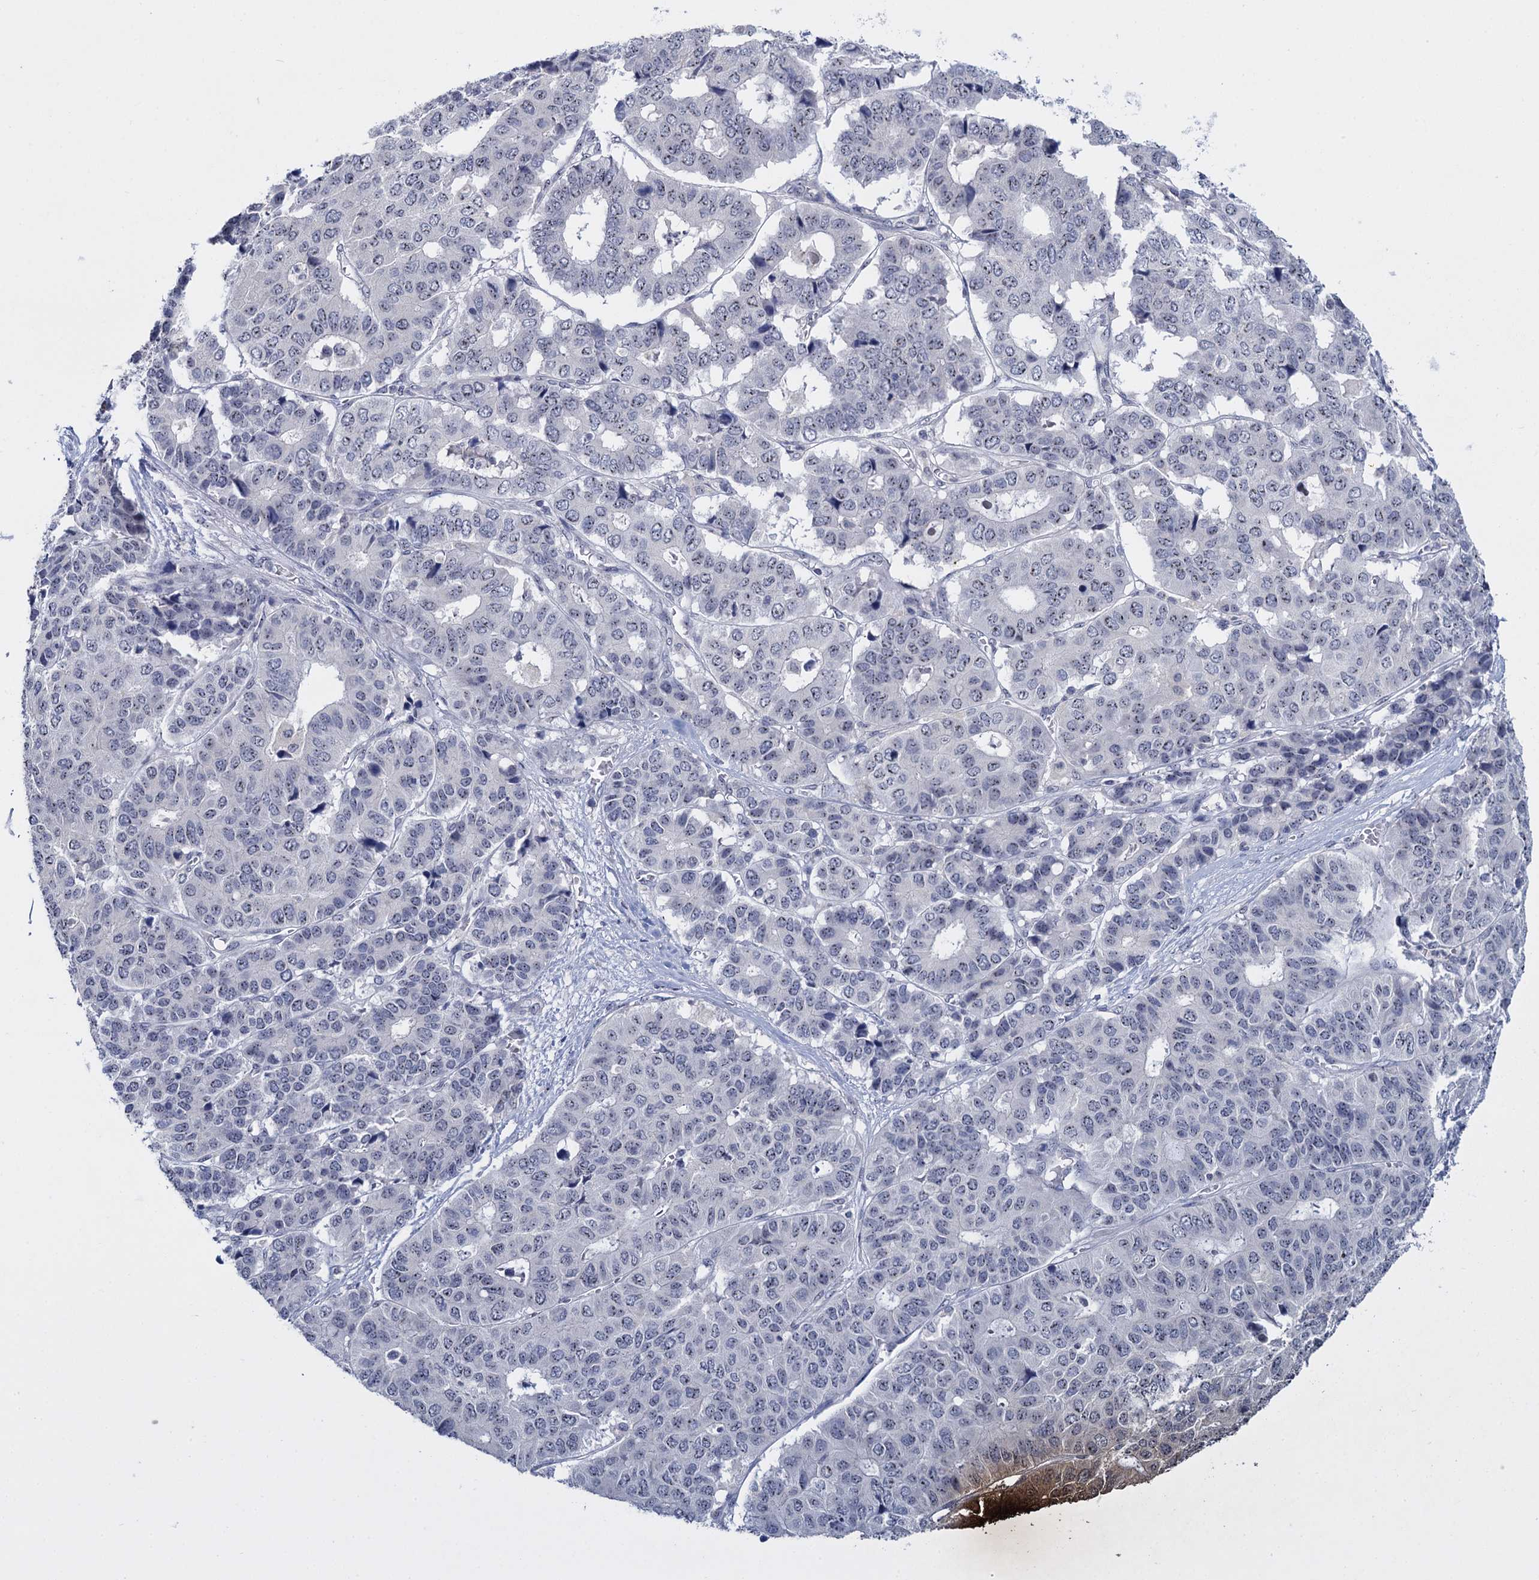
{"staining": {"intensity": "negative", "quantity": "none", "location": "none"}, "tissue": "pancreatic cancer", "cell_type": "Tumor cells", "image_type": "cancer", "snomed": [{"axis": "morphology", "description": "Adenocarcinoma, NOS"}, {"axis": "topography", "description": "Pancreas"}], "caption": "A micrograph of human pancreatic adenocarcinoma is negative for staining in tumor cells. The staining was performed using DAB (3,3'-diaminobenzidine) to visualize the protein expression in brown, while the nuclei were stained in blue with hematoxylin (Magnification: 20x).", "gene": "SFN", "patient": {"sex": "male", "age": 50}}